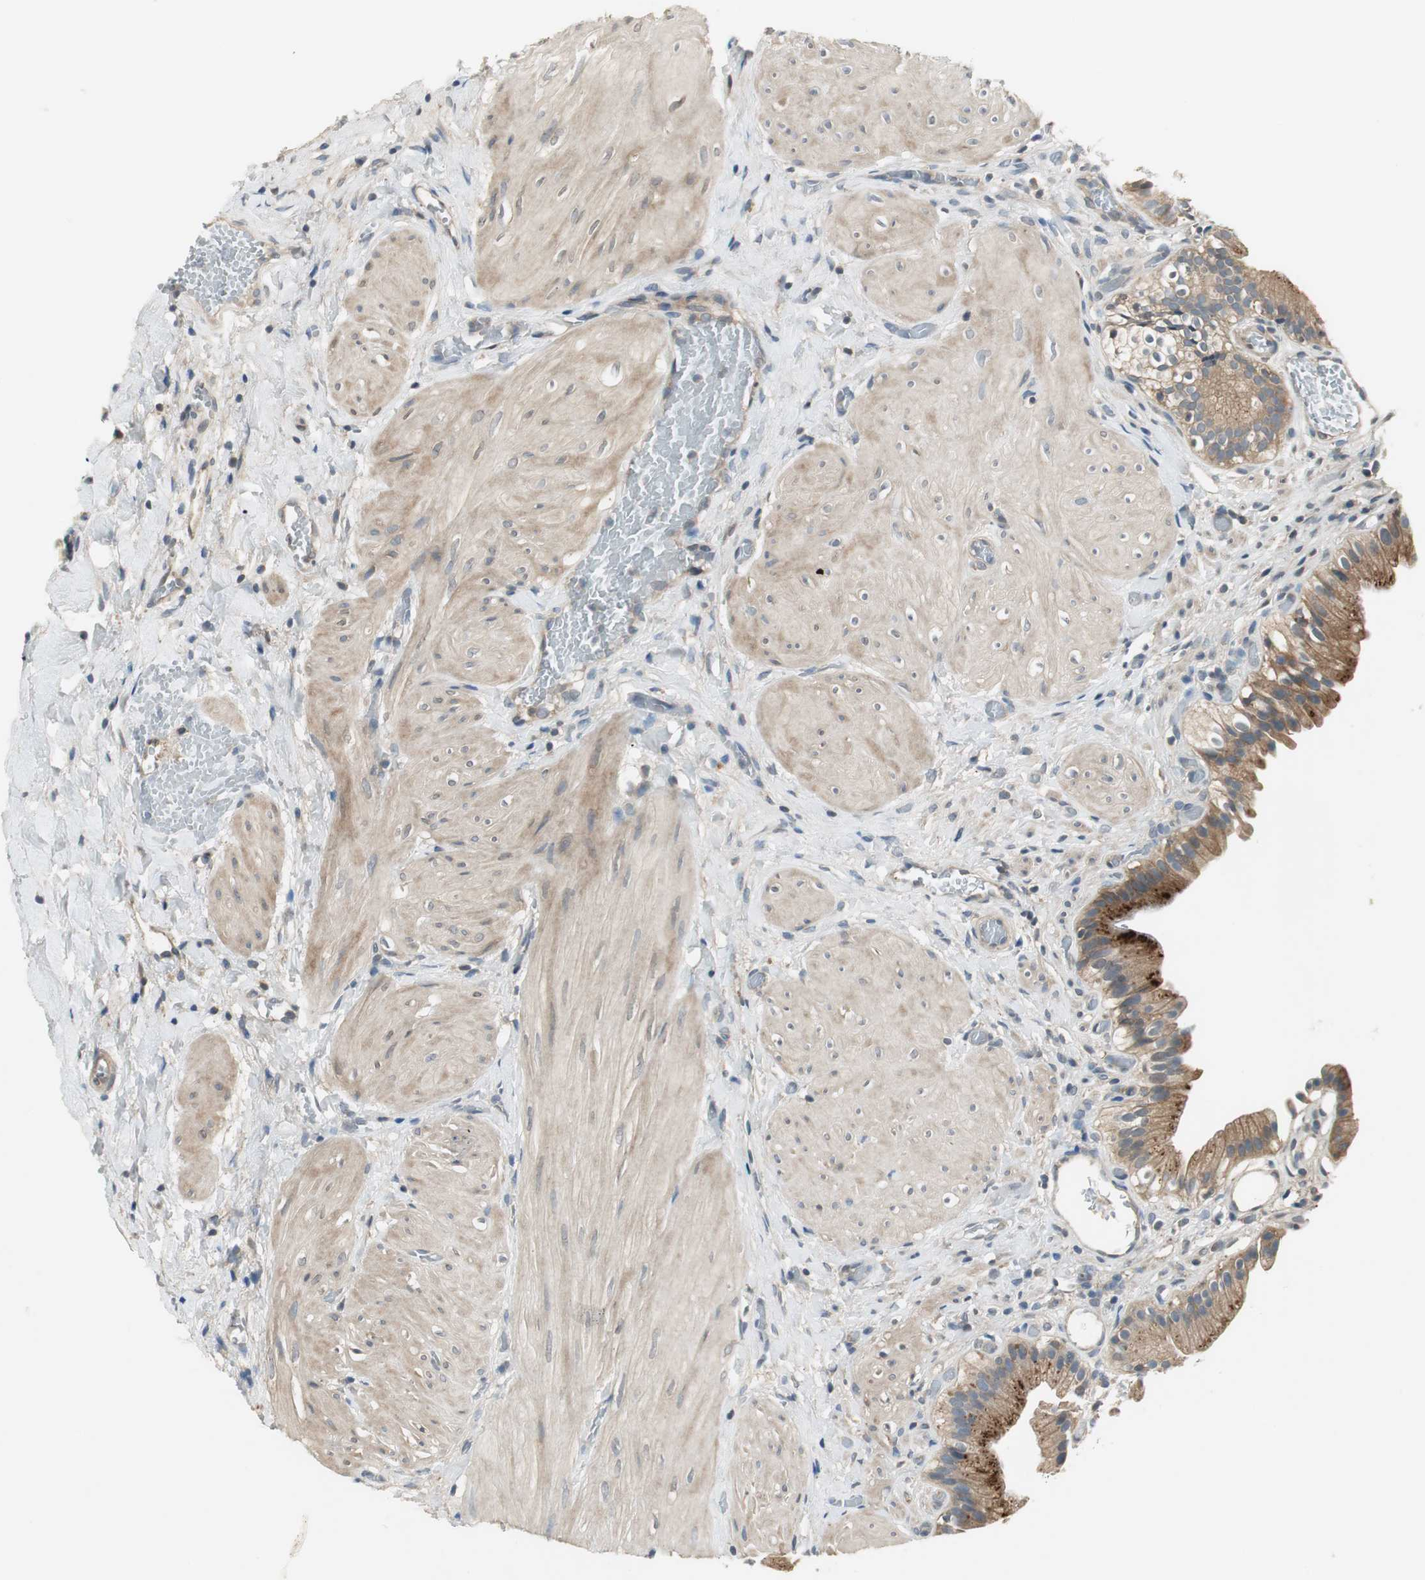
{"staining": {"intensity": "strong", "quantity": ">75%", "location": "cytoplasmic/membranous"}, "tissue": "gallbladder", "cell_type": "Glandular cells", "image_type": "normal", "snomed": [{"axis": "morphology", "description": "Normal tissue, NOS"}, {"axis": "topography", "description": "Gallbladder"}], "caption": "Strong cytoplasmic/membranous staining for a protein is present in about >75% of glandular cells of benign gallbladder using IHC.", "gene": "PRKAA1", "patient": {"sex": "male", "age": 65}}